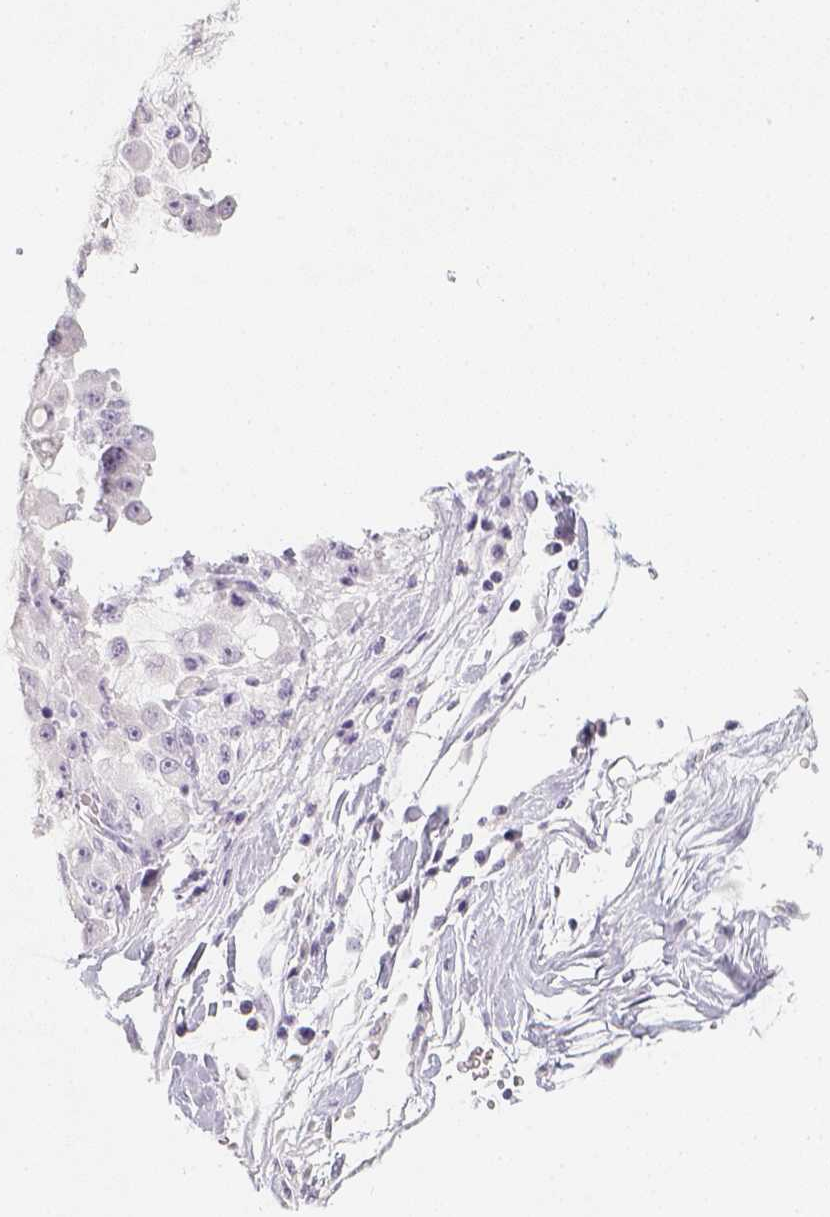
{"staining": {"intensity": "negative", "quantity": "none", "location": "none"}, "tissue": "stomach cancer", "cell_type": "Tumor cells", "image_type": "cancer", "snomed": [{"axis": "morphology", "description": "Adenocarcinoma, NOS"}, {"axis": "topography", "description": "Stomach"}], "caption": "There is no significant expression in tumor cells of stomach adenocarcinoma.", "gene": "SLC18A1", "patient": {"sex": "female", "age": 76}}